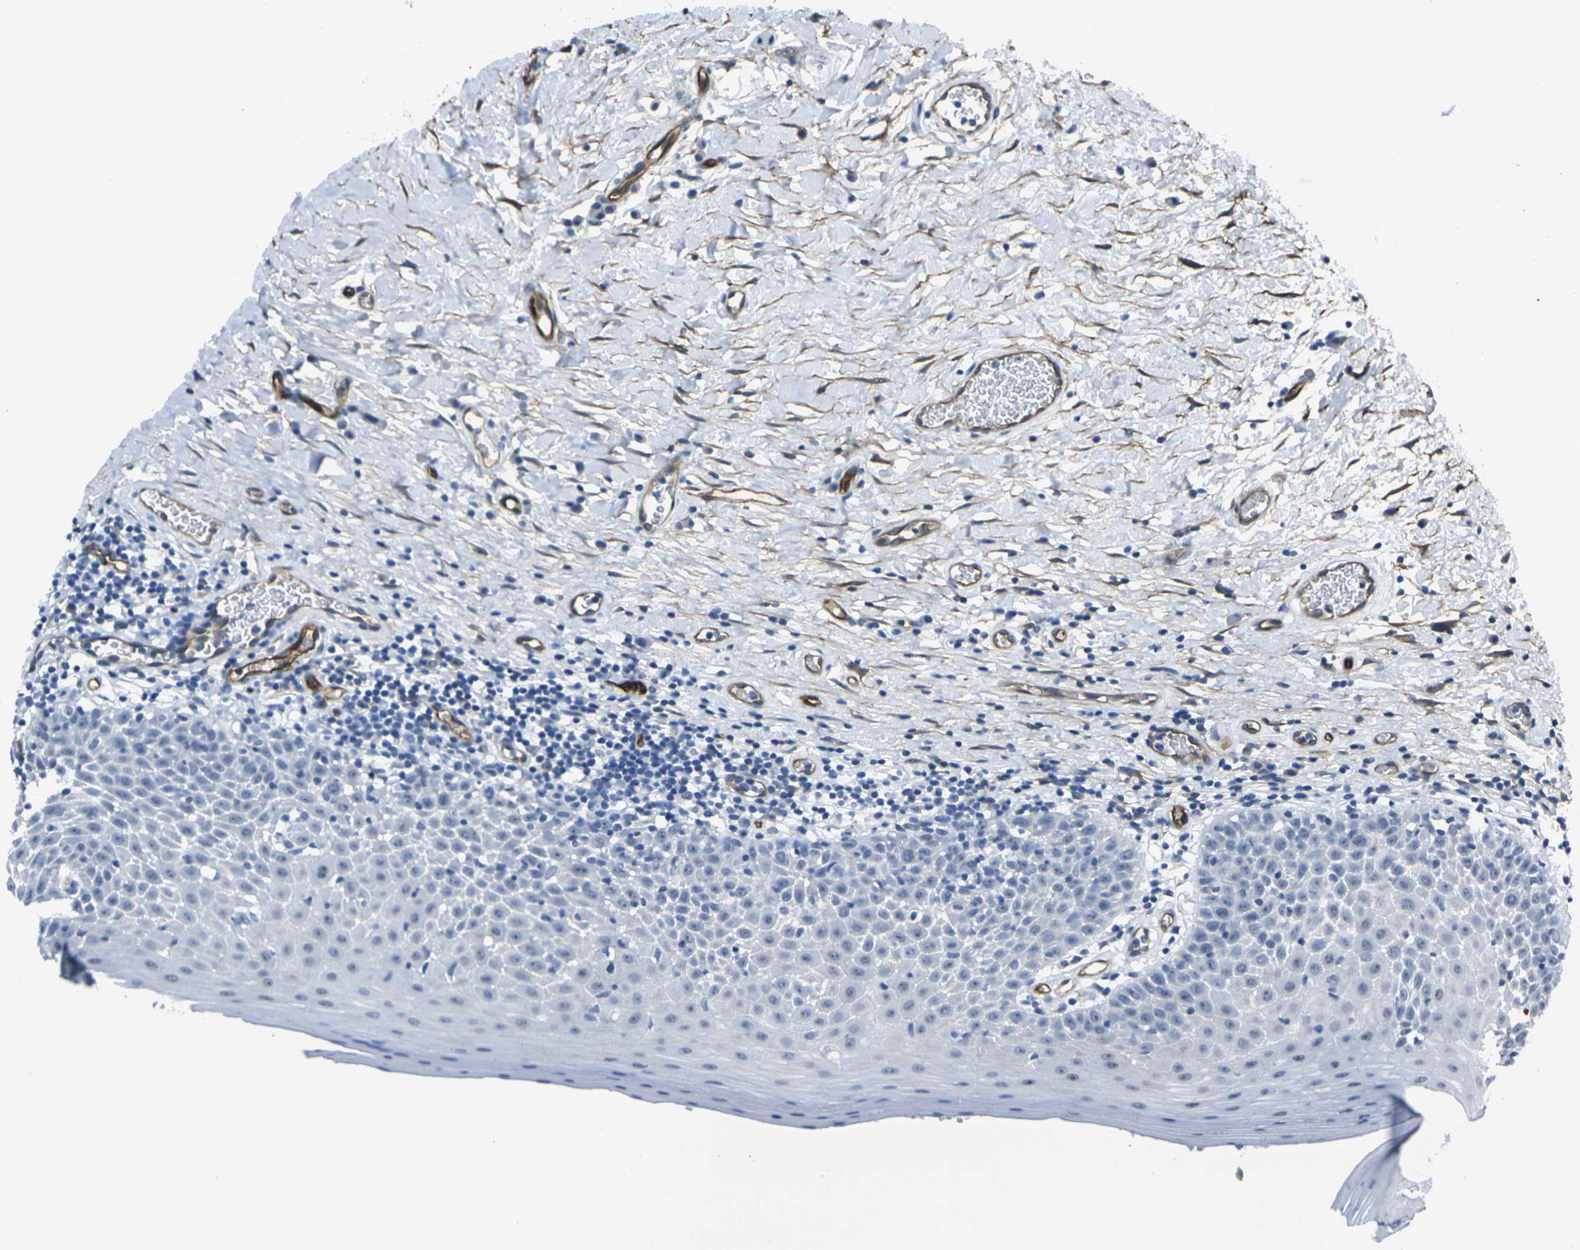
{"staining": {"intensity": "negative", "quantity": "none", "location": "none"}, "tissue": "oral mucosa", "cell_type": "Squamous epithelial cells", "image_type": "normal", "snomed": [{"axis": "morphology", "description": "Normal tissue, NOS"}, {"axis": "topography", "description": "Skeletal muscle"}, {"axis": "topography", "description": "Oral tissue"}], "caption": "This is an immunohistochemistry (IHC) histopathology image of normal human oral mucosa. There is no positivity in squamous epithelial cells.", "gene": "HSPA12B", "patient": {"sex": "male", "age": 58}}